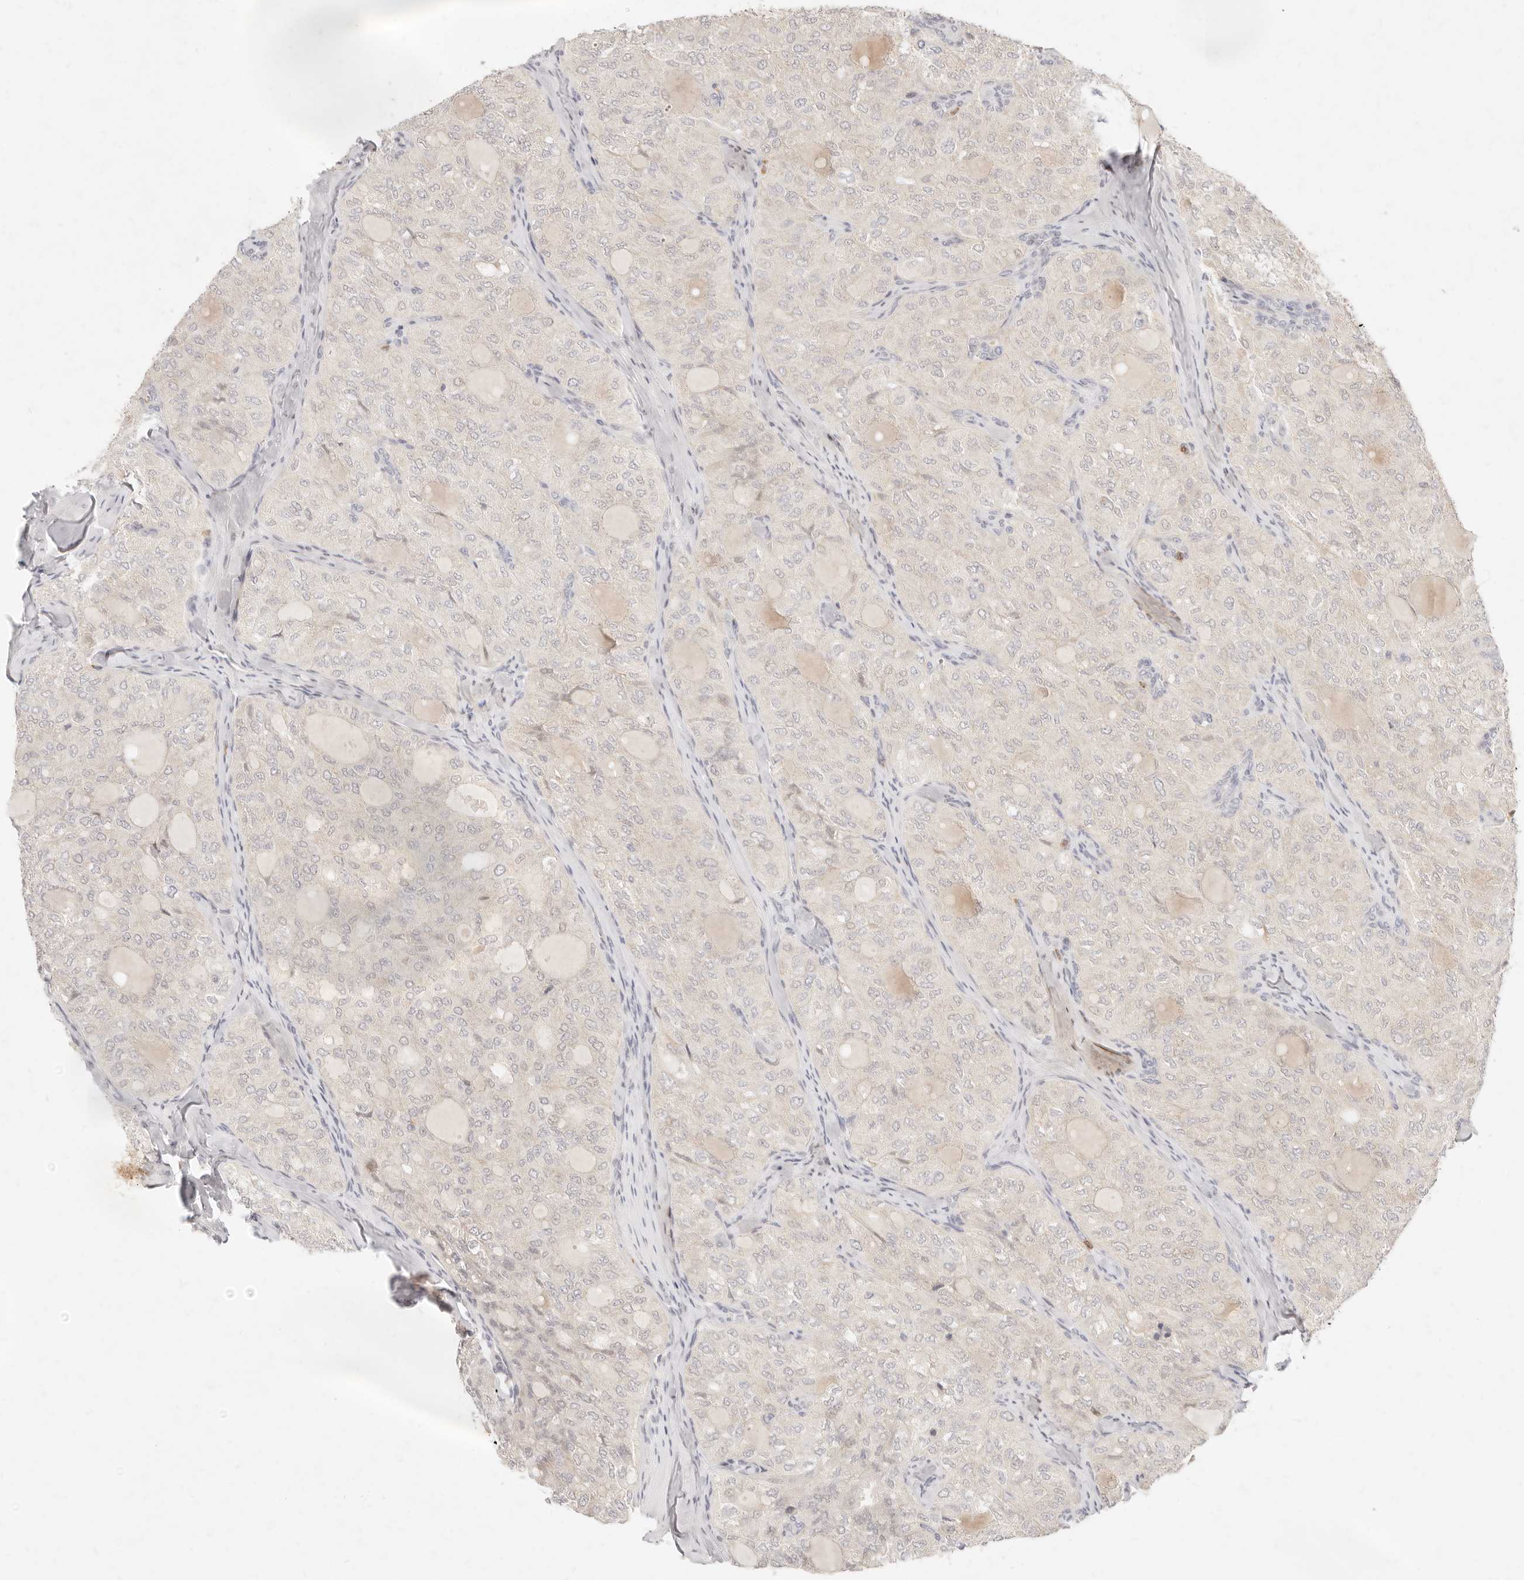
{"staining": {"intensity": "negative", "quantity": "none", "location": "none"}, "tissue": "thyroid cancer", "cell_type": "Tumor cells", "image_type": "cancer", "snomed": [{"axis": "morphology", "description": "Follicular adenoma carcinoma, NOS"}, {"axis": "topography", "description": "Thyroid gland"}], "caption": "This is a photomicrograph of IHC staining of thyroid cancer (follicular adenoma carcinoma), which shows no expression in tumor cells.", "gene": "ASCL3", "patient": {"sex": "male", "age": 75}}